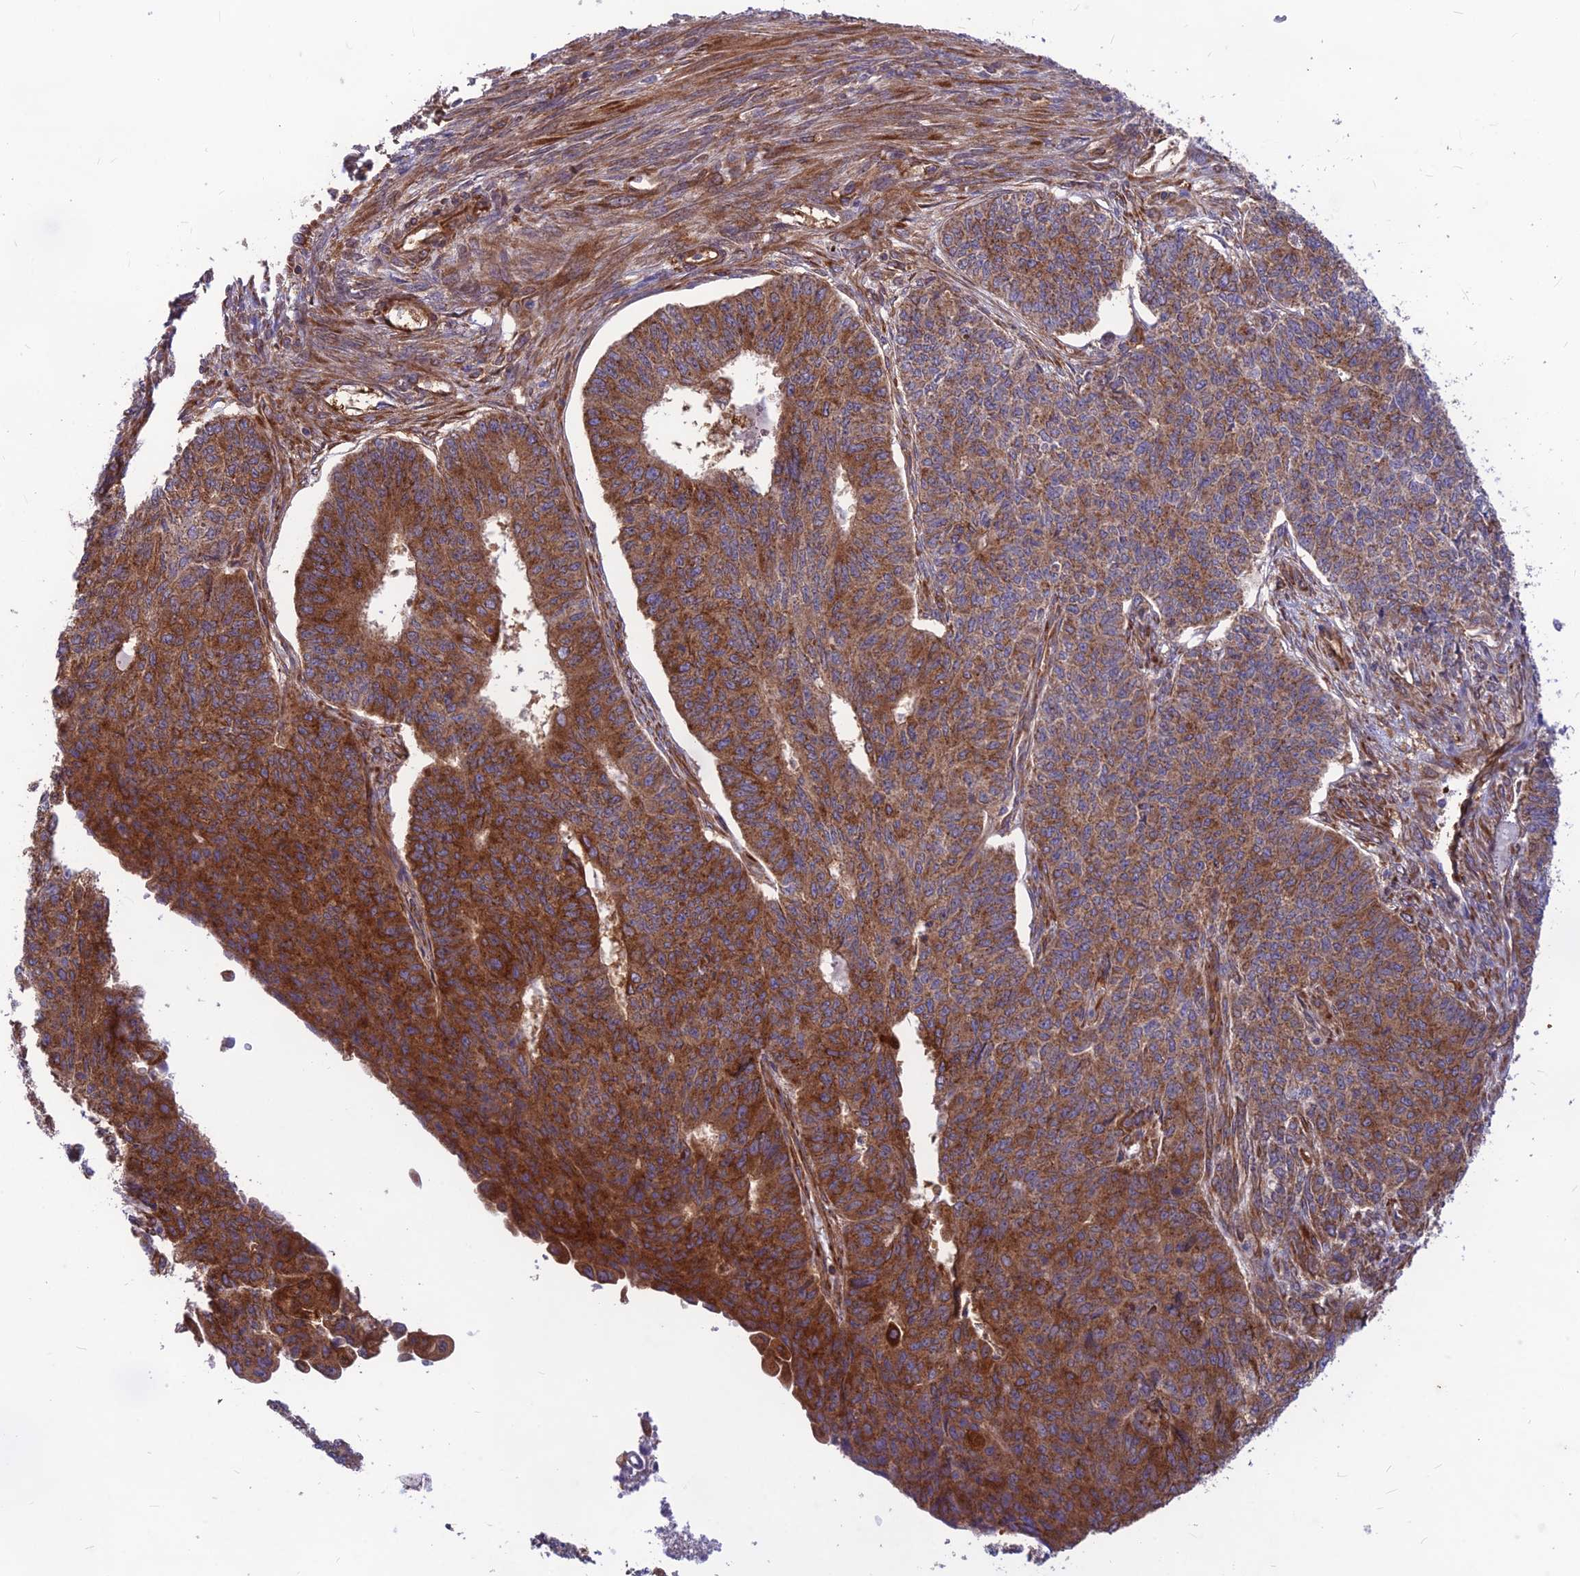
{"staining": {"intensity": "strong", "quantity": "25%-75%", "location": "cytoplasmic/membranous"}, "tissue": "endometrial cancer", "cell_type": "Tumor cells", "image_type": "cancer", "snomed": [{"axis": "morphology", "description": "Adenocarcinoma, NOS"}, {"axis": "topography", "description": "Endometrium"}], "caption": "An IHC micrograph of tumor tissue is shown. Protein staining in brown highlights strong cytoplasmic/membranous positivity in adenocarcinoma (endometrial) within tumor cells.", "gene": "PTCD2", "patient": {"sex": "female", "age": 32}}